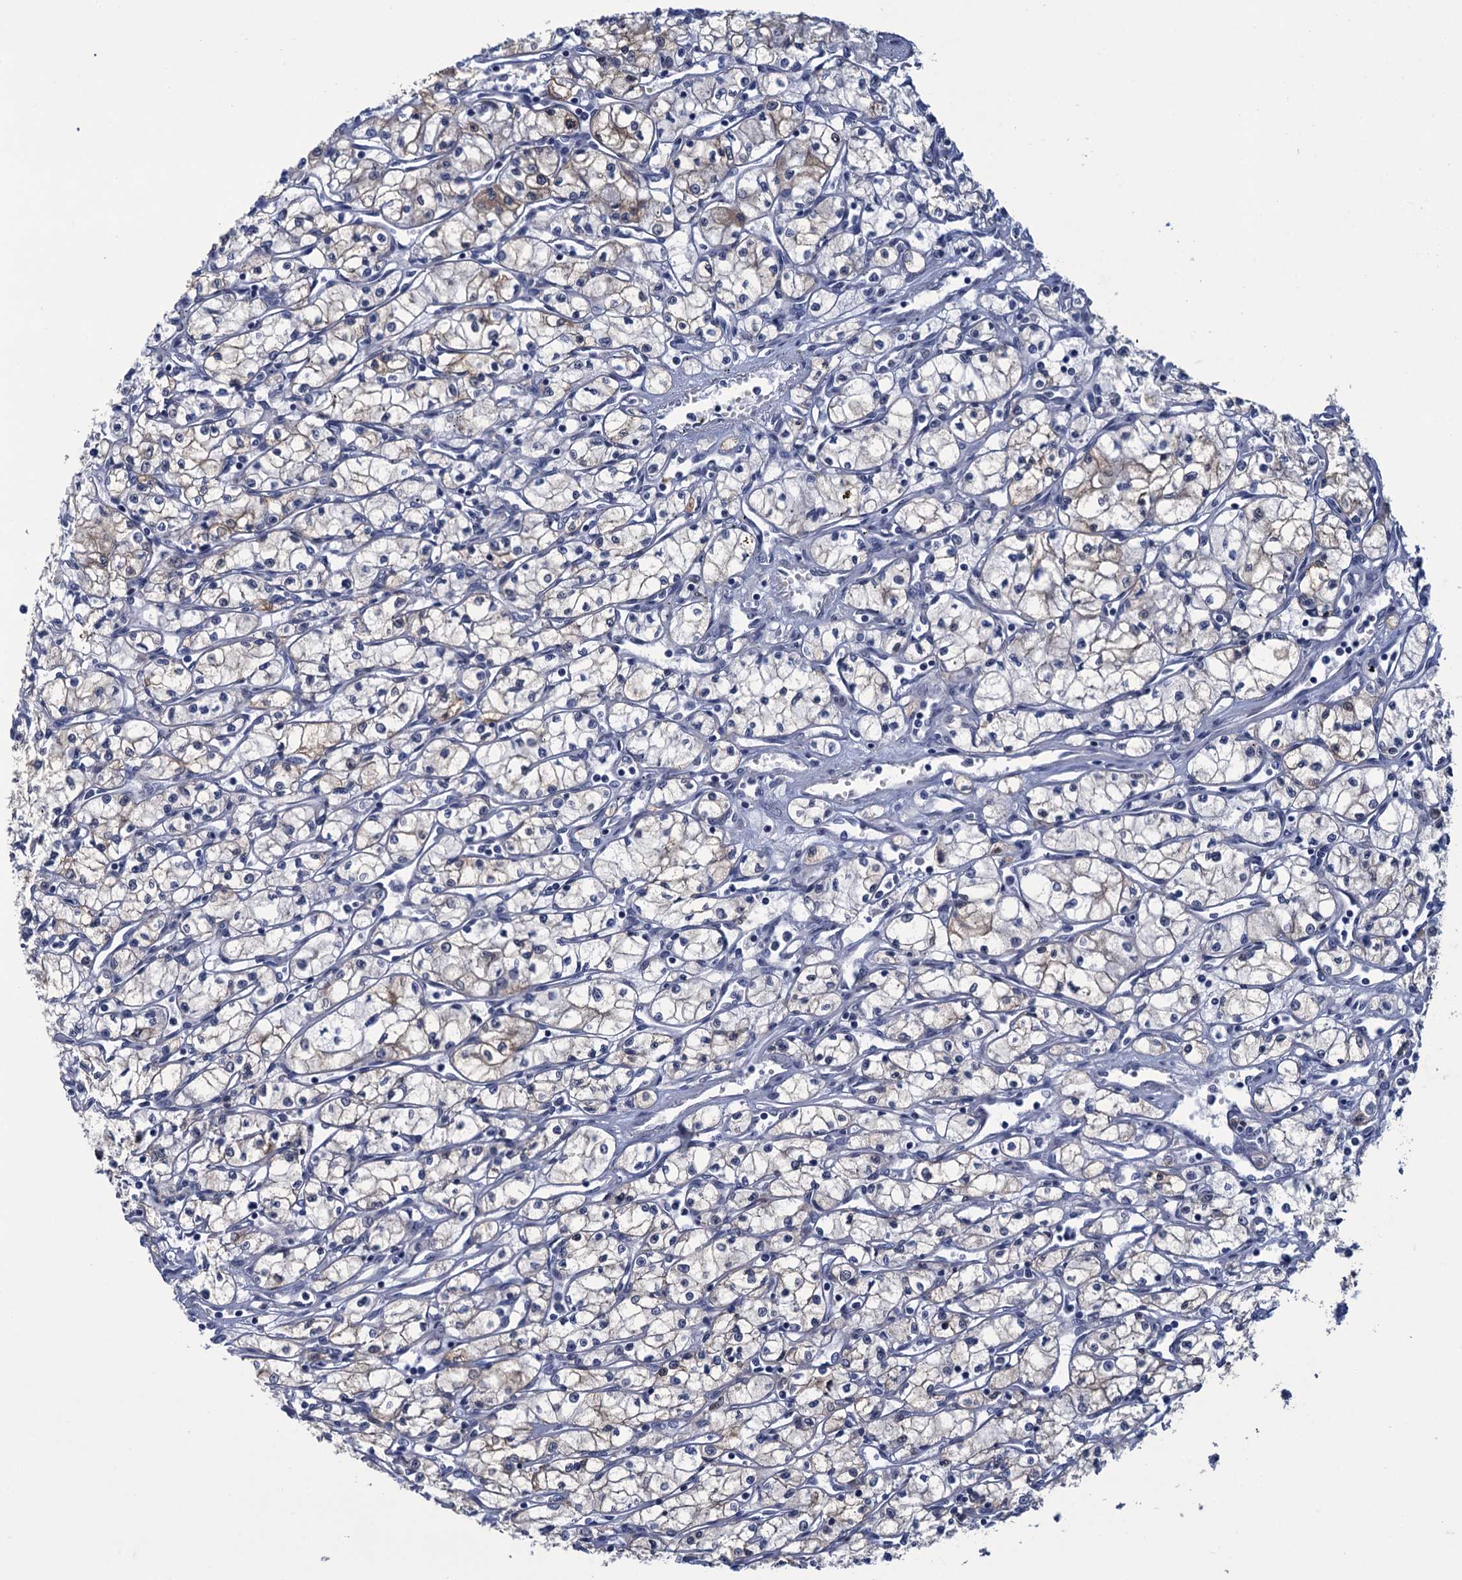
{"staining": {"intensity": "weak", "quantity": "<25%", "location": "cytoplasmic/membranous"}, "tissue": "renal cancer", "cell_type": "Tumor cells", "image_type": "cancer", "snomed": [{"axis": "morphology", "description": "Adenocarcinoma, NOS"}, {"axis": "topography", "description": "Kidney"}], "caption": "DAB (3,3'-diaminobenzidine) immunohistochemical staining of adenocarcinoma (renal) exhibits no significant expression in tumor cells.", "gene": "GINS3", "patient": {"sex": "male", "age": 59}}